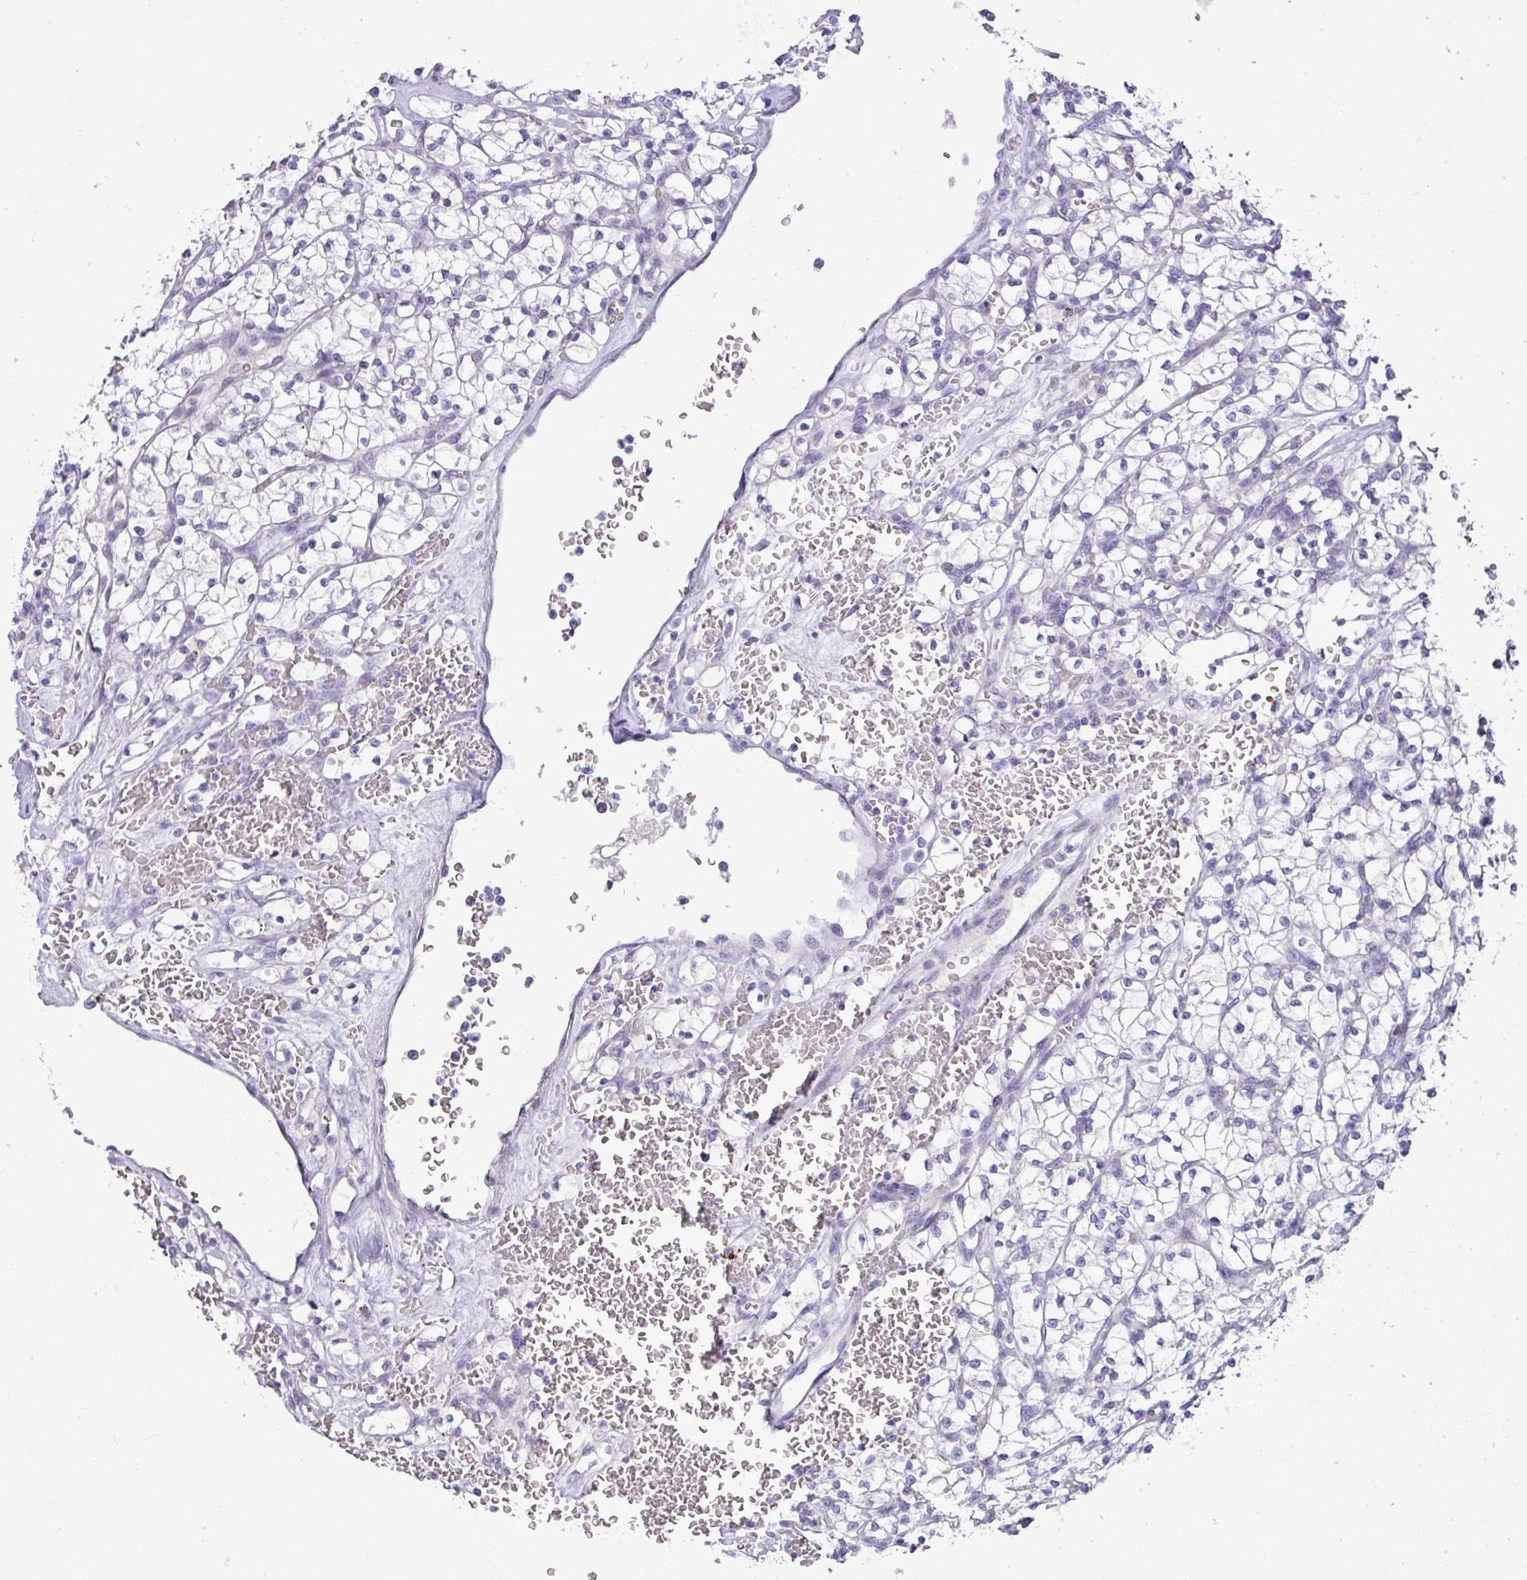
{"staining": {"intensity": "negative", "quantity": "none", "location": "none"}, "tissue": "renal cancer", "cell_type": "Tumor cells", "image_type": "cancer", "snomed": [{"axis": "morphology", "description": "Adenocarcinoma, NOS"}, {"axis": "topography", "description": "Kidney"}], "caption": "The histopathology image shows no significant positivity in tumor cells of renal adenocarcinoma.", "gene": "STIMATE", "patient": {"sex": "female", "age": 64}}